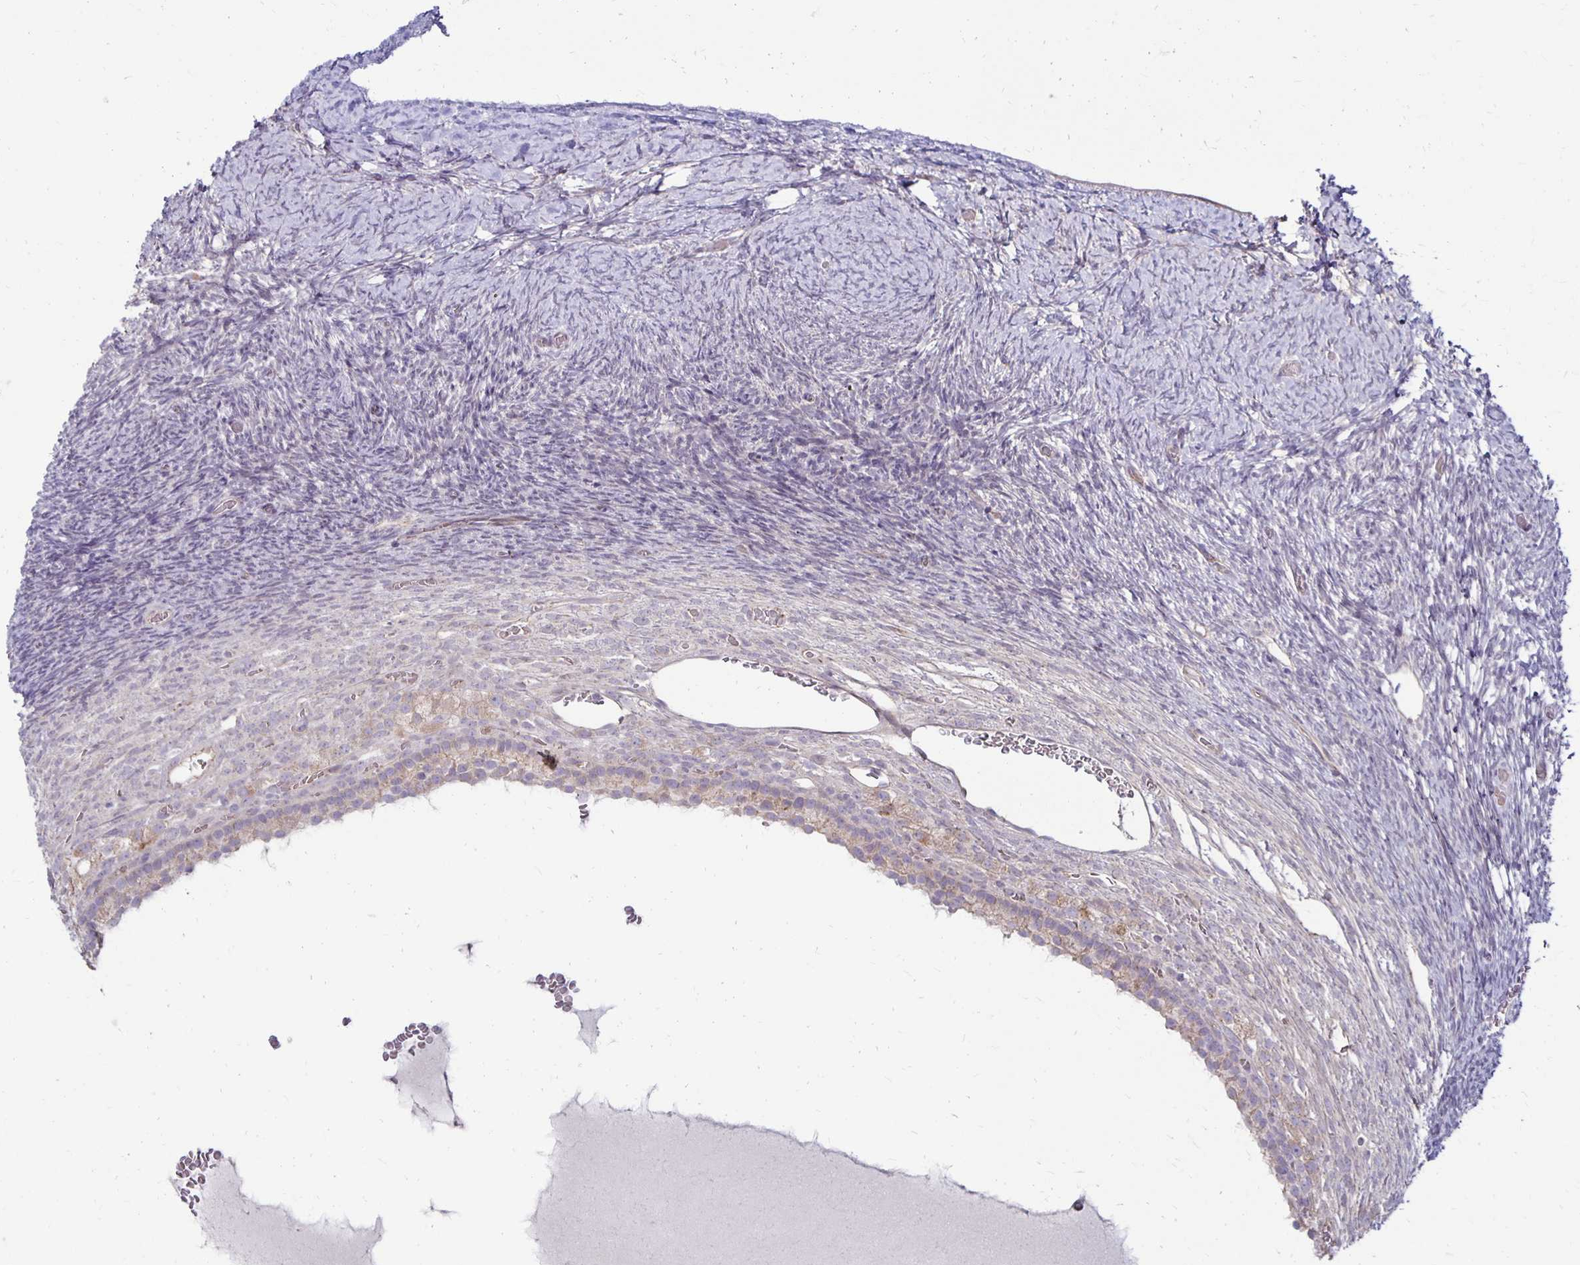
{"staining": {"intensity": "negative", "quantity": "none", "location": "none"}, "tissue": "ovary", "cell_type": "Follicle cells", "image_type": "normal", "snomed": [{"axis": "morphology", "description": "Normal tissue, NOS"}, {"axis": "topography", "description": "Ovary"}], "caption": "A photomicrograph of ovary stained for a protein demonstrates no brown staining in follicle cells.", "gene": "KATNBL1", "patient": {"sex": "female", "age": 39}}